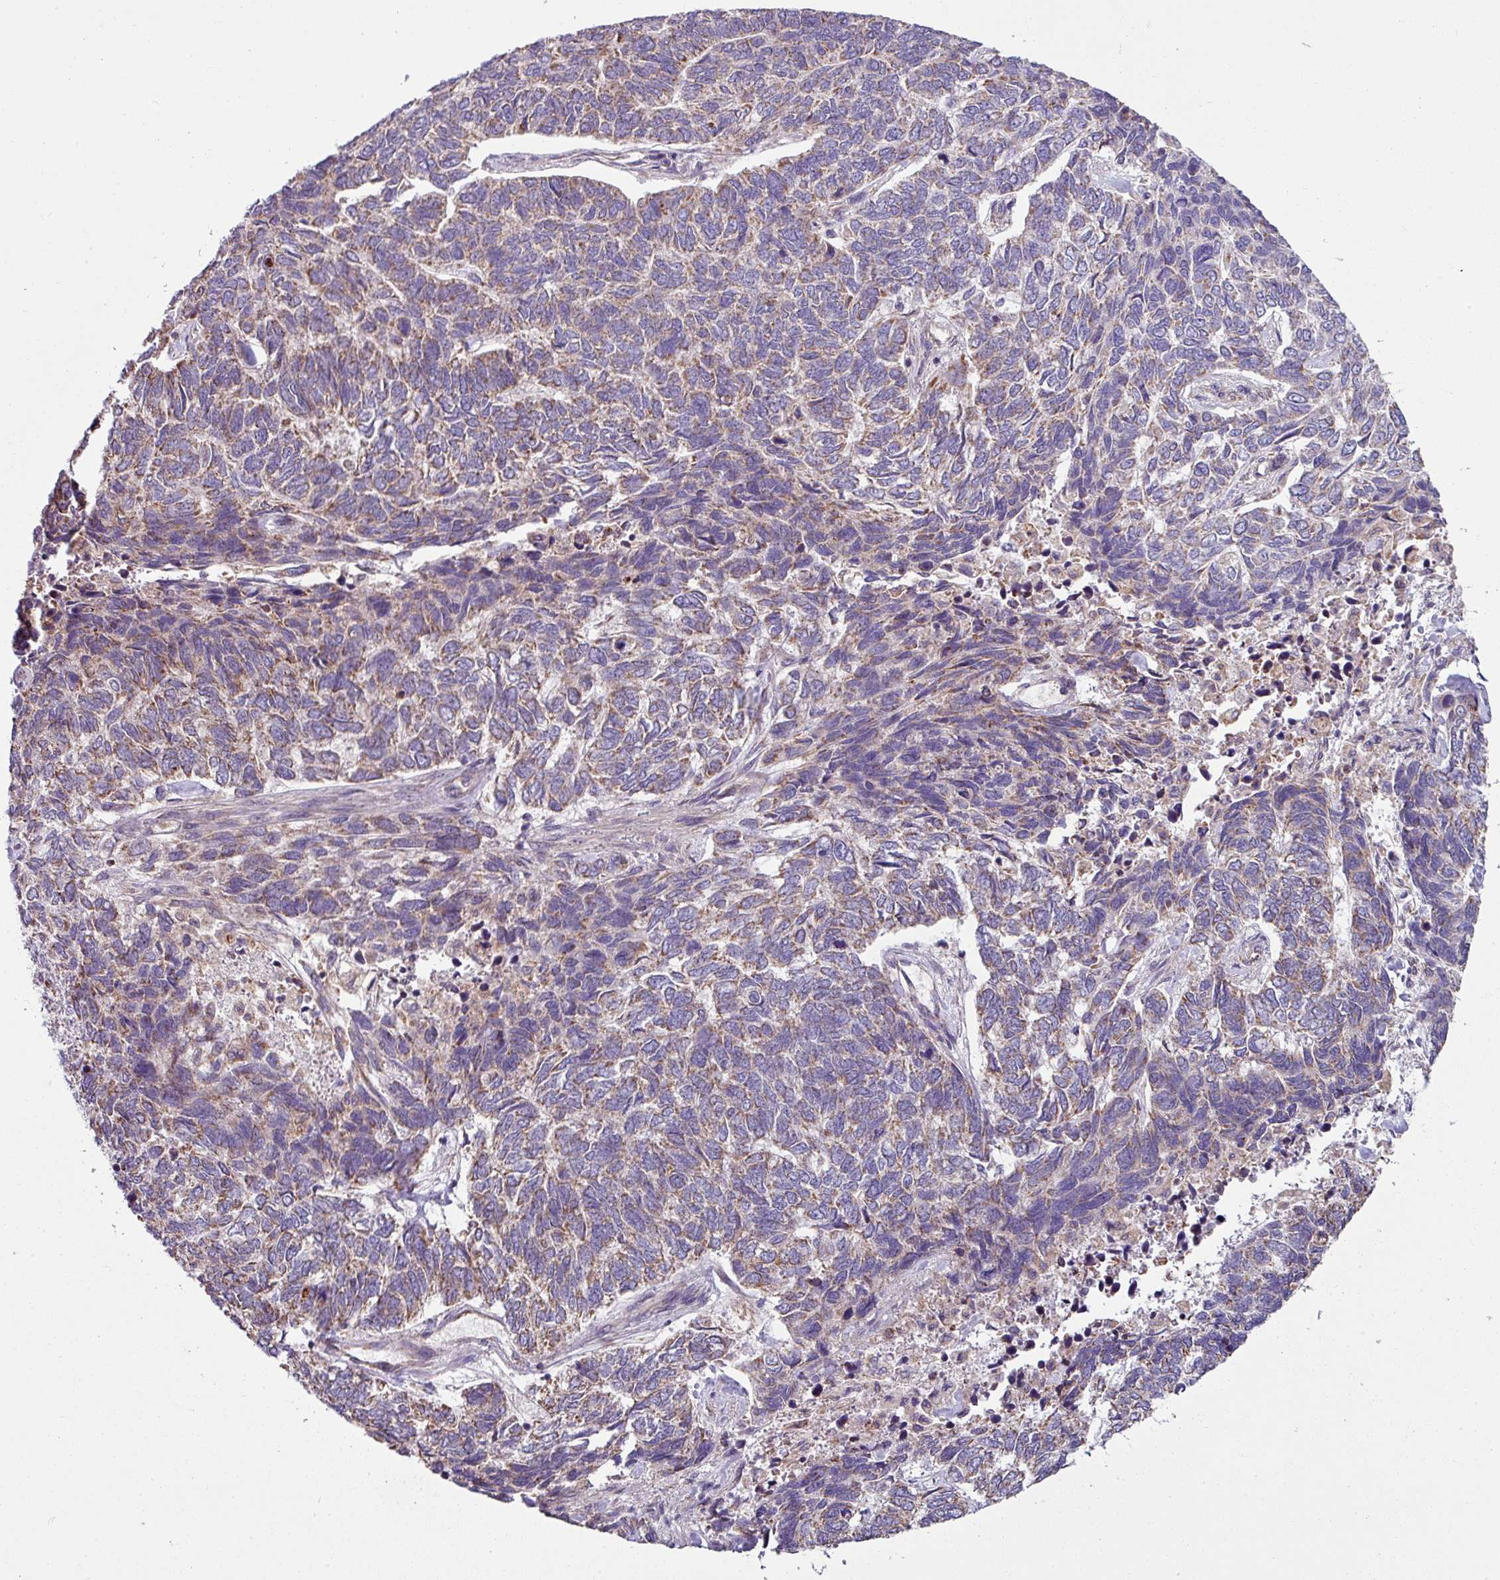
{"staining": {"intensity": "moderate", "quantity": "25%-75%", "location": "cytoplasmic/membranous"}, "tissue": "skin cancer", "cell_type": "Tumor cells", "image_type": "cancer", "snomed": [{"axis": "morphology", "description": "Basal cell carcinoma"}, {"axis": "topography", "description": "Skin"}], "caption": "Immunohistochemistry histopathology image of neoplastic tissue: skin basal cell carcinoma stained using immunohistochemistry (IHC) displays medium levels of moderate protein expression localized specifically in the cytoplasmic/membranous of tumor cells, appearing as a cytoplasmic/membranous brown color.", "gene": "LRRC9", "patient": {"sex": "female", "age": 65}}